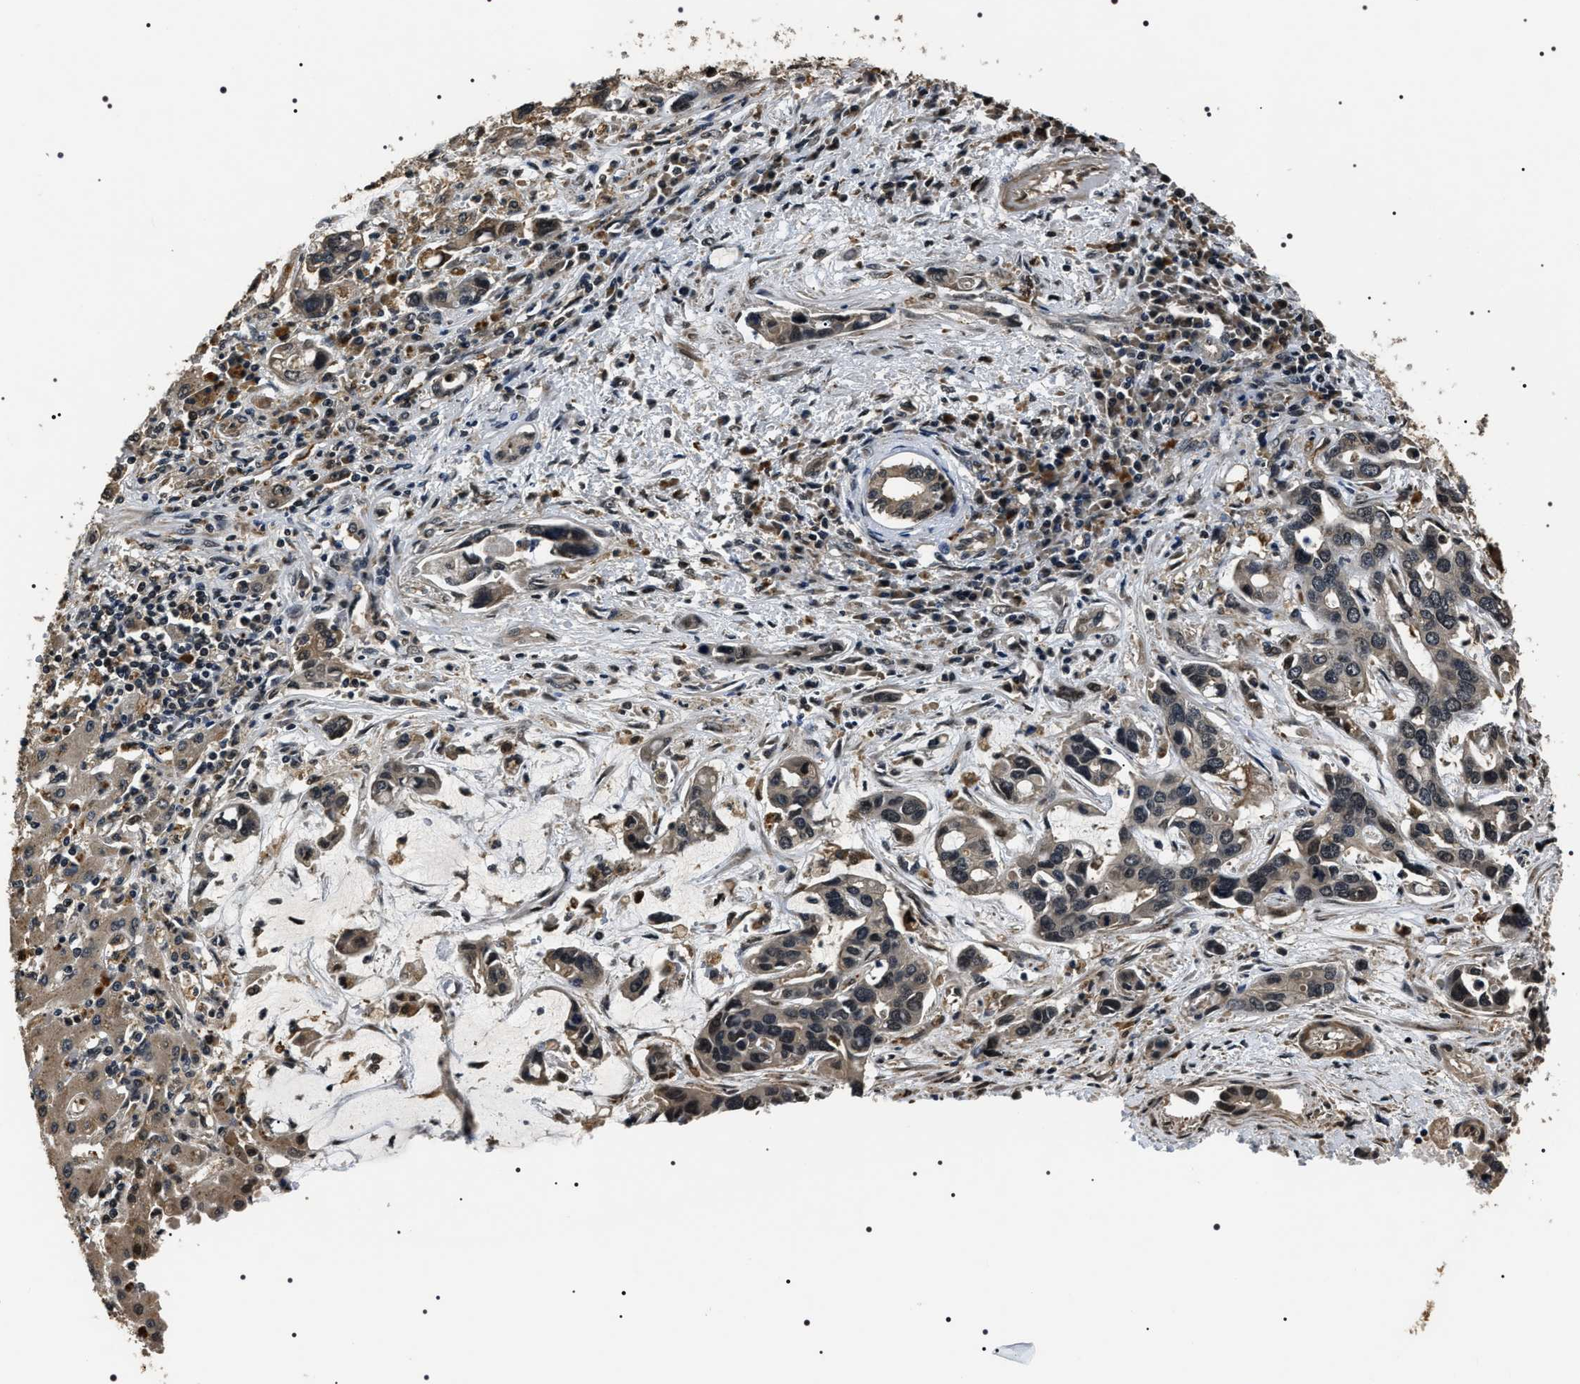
{"staining": {"intensity": "negative", "quantity": "none", "location": "none"}, "tissue": "liver cancer", "cell_type": "Tumor cells", "image_type": "cancer", "snomed": [{"axis": "morphology", "description": "Cholangiocarcinoma"}, {"axis": "topography", "description": "Liver"}], "caption": "Protein analysis of liver cholangiocarcinoma exhibits no significant staining in tumor cells.", "gene": "ARHGAP22", "patient": {"sex": "female", "age": 65}}